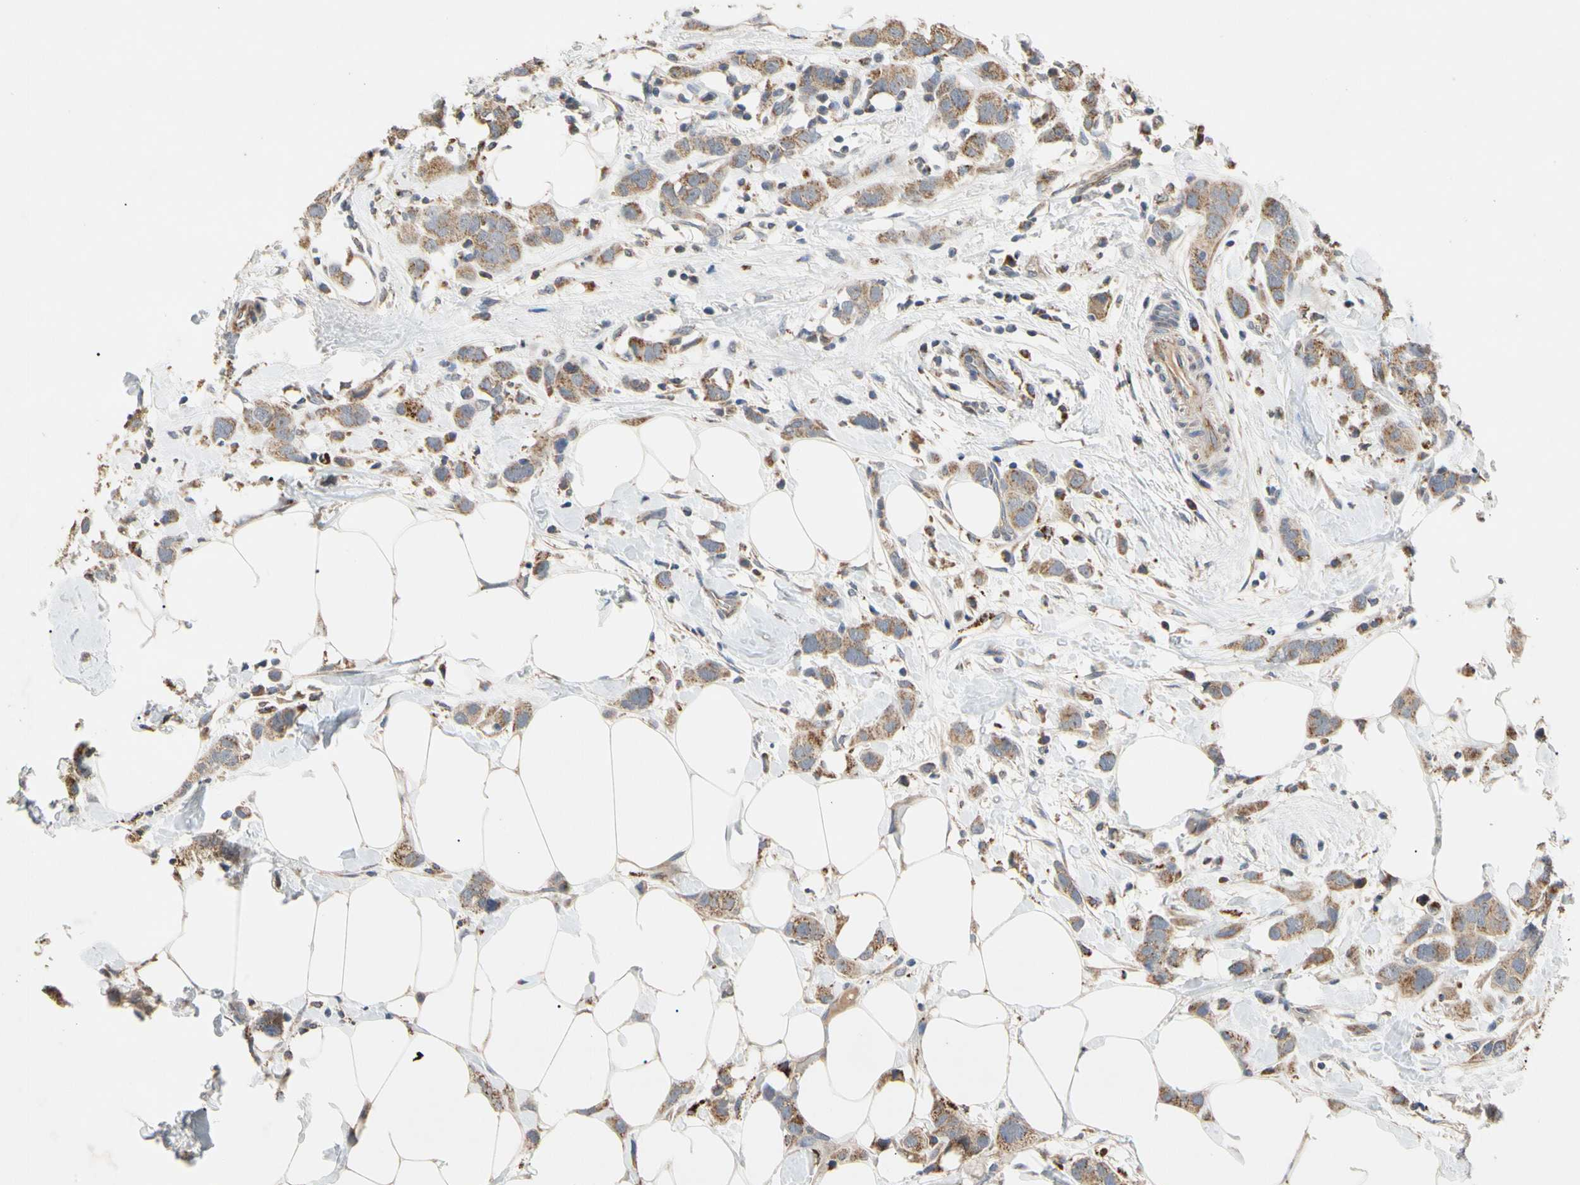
{"staining": {"intensity": "moderate", "quantity": ">75%", "location": "cytoplasmic/membranous"}, "tissue": "breast cancer", "cell_type": "Tumor cells", "image_type": "cancer", "snomed": [{"axis": "morphology", "description": "Normal tissue, NOS"}, {"axis": "morphology", "description": "Duct carcinoma"}, {"axis": "topography", "description": "Breast"}], "caption": "Immunohistochemistry (IHC) histopathology image of neoplastic tissue: human breast cancer stained using IHC shows medium levels of moderate protein expression localized specifically in the cytoplasmic/membranous of tumor cells, appearing as a cytoplasmic/membranous brown color.", "gene": "GPD2", "patient": {"sex": "female", "age": 50}}